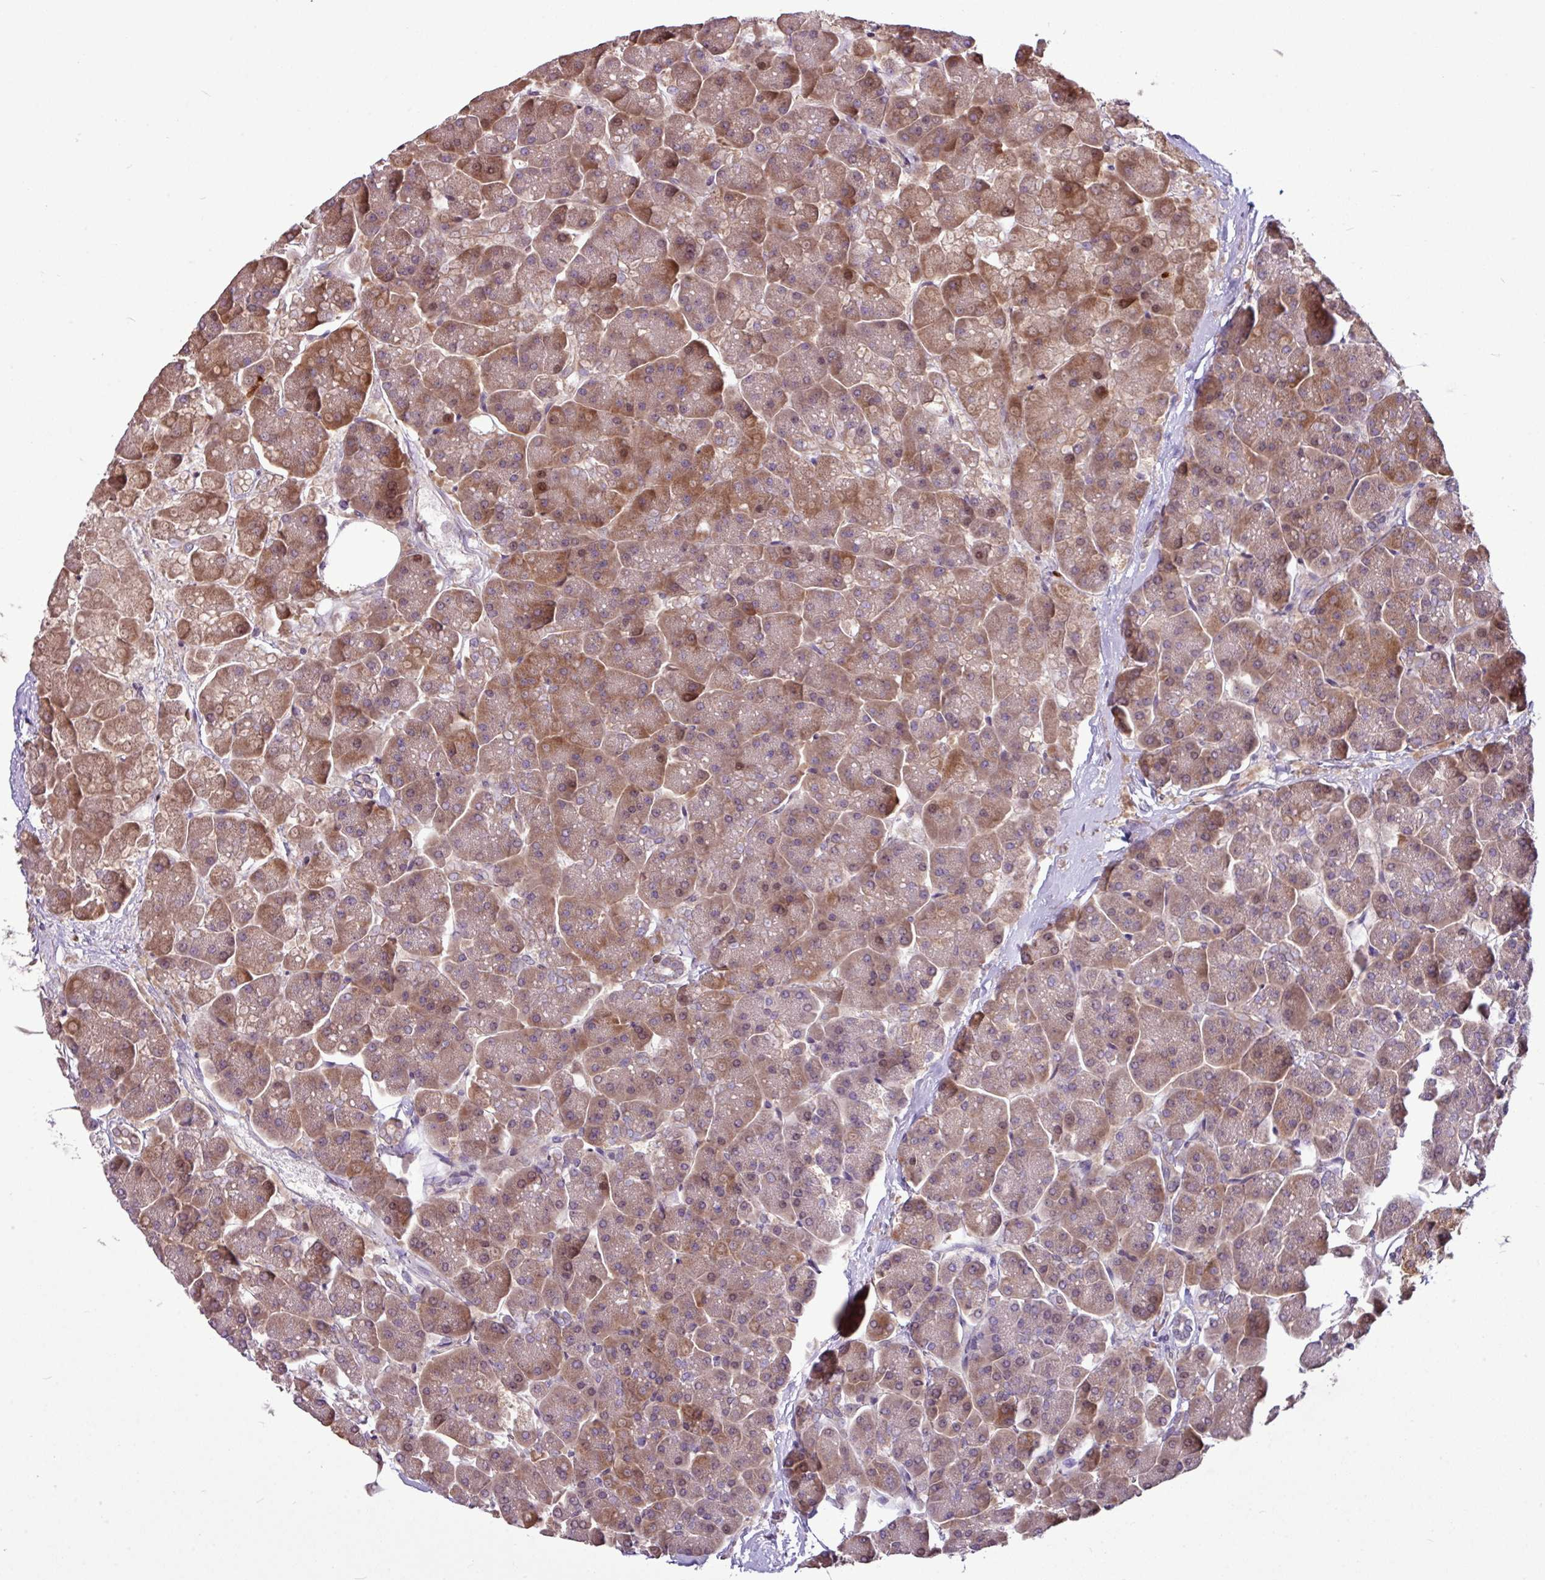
{"staining": {"intensity": "moderate", "quantity": ">75%", "location": "cytoplasmic/membranous,nuclear"}, "tissue": "pancreas", "cell_type": "Exocrine glandular cells", "image_type": "normal", "snomed": [{"axis": "morphology", "description": "Normal tissue, NOS"}, {"axis": "topography", "description": "Pancreas"}, {"axis": "topography", "description": "Peripheral nerve tissue"}], "caption": "DAB immunohistochemical staining of unremarkable pancreas shows moderate cytoplasmic/membranous,nuclear protein staining in approximately >75% of exocrine glandular cells.", "gene": "SKIC2", "patient": {"sex": "male", "age": 54}}